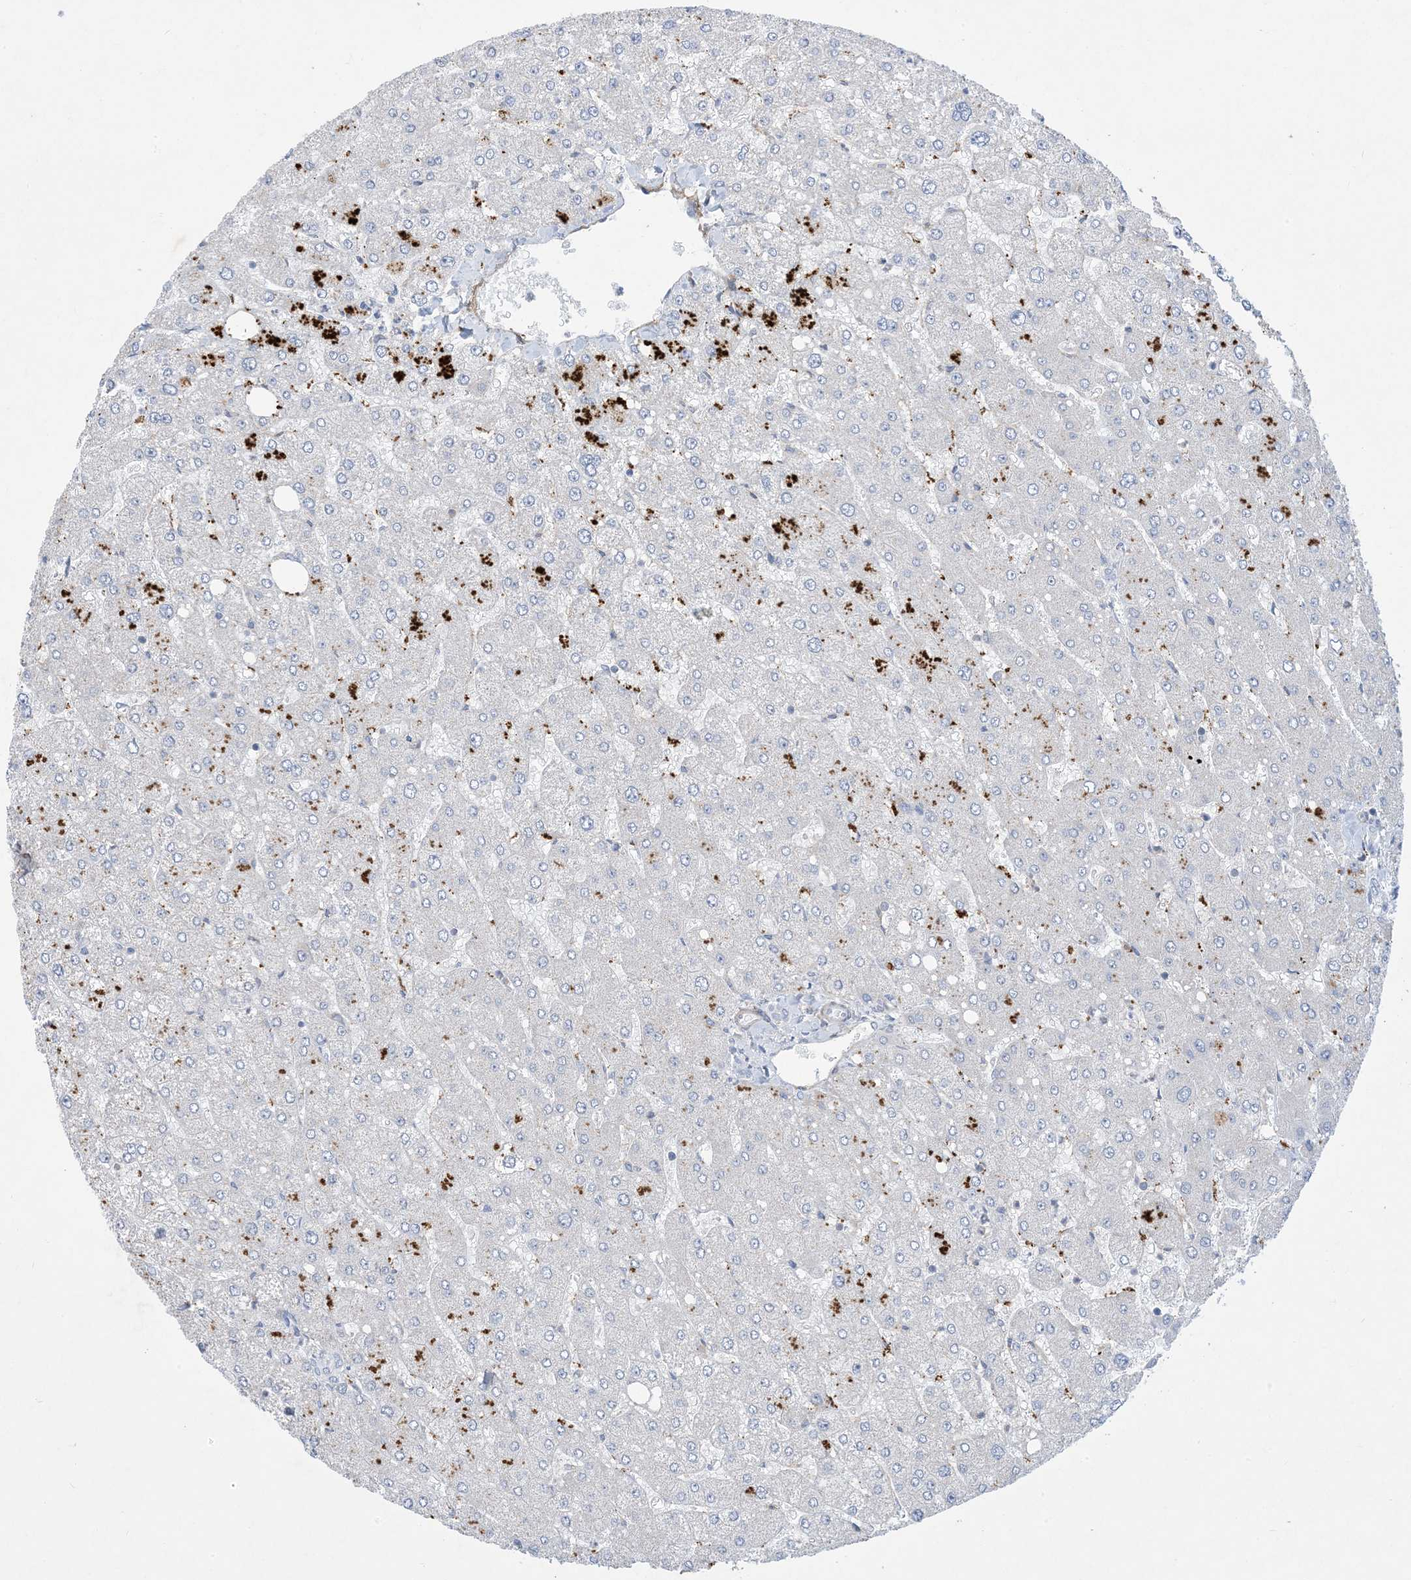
{"staining": {"intensity": "negative", "quantity": "none", "location": "none"}, "tissue": "liver", "cell_type": "Cholangiocytes", "image_type": "normal", "snomed": [{"axis": "morphology", "description": "Normal tissue, NOS"}, {"axis": "topography", "description": "Liver"}], "caption": "Protein analysis of benign liver shows no significant positivity in cholangiocytes. (DAB (3,3'-diaminobenzidine) immunohistochemistry with hematoxylin counter stain).", "gene": "AOC1", "patient": {"sex": "male", "age": 55}}